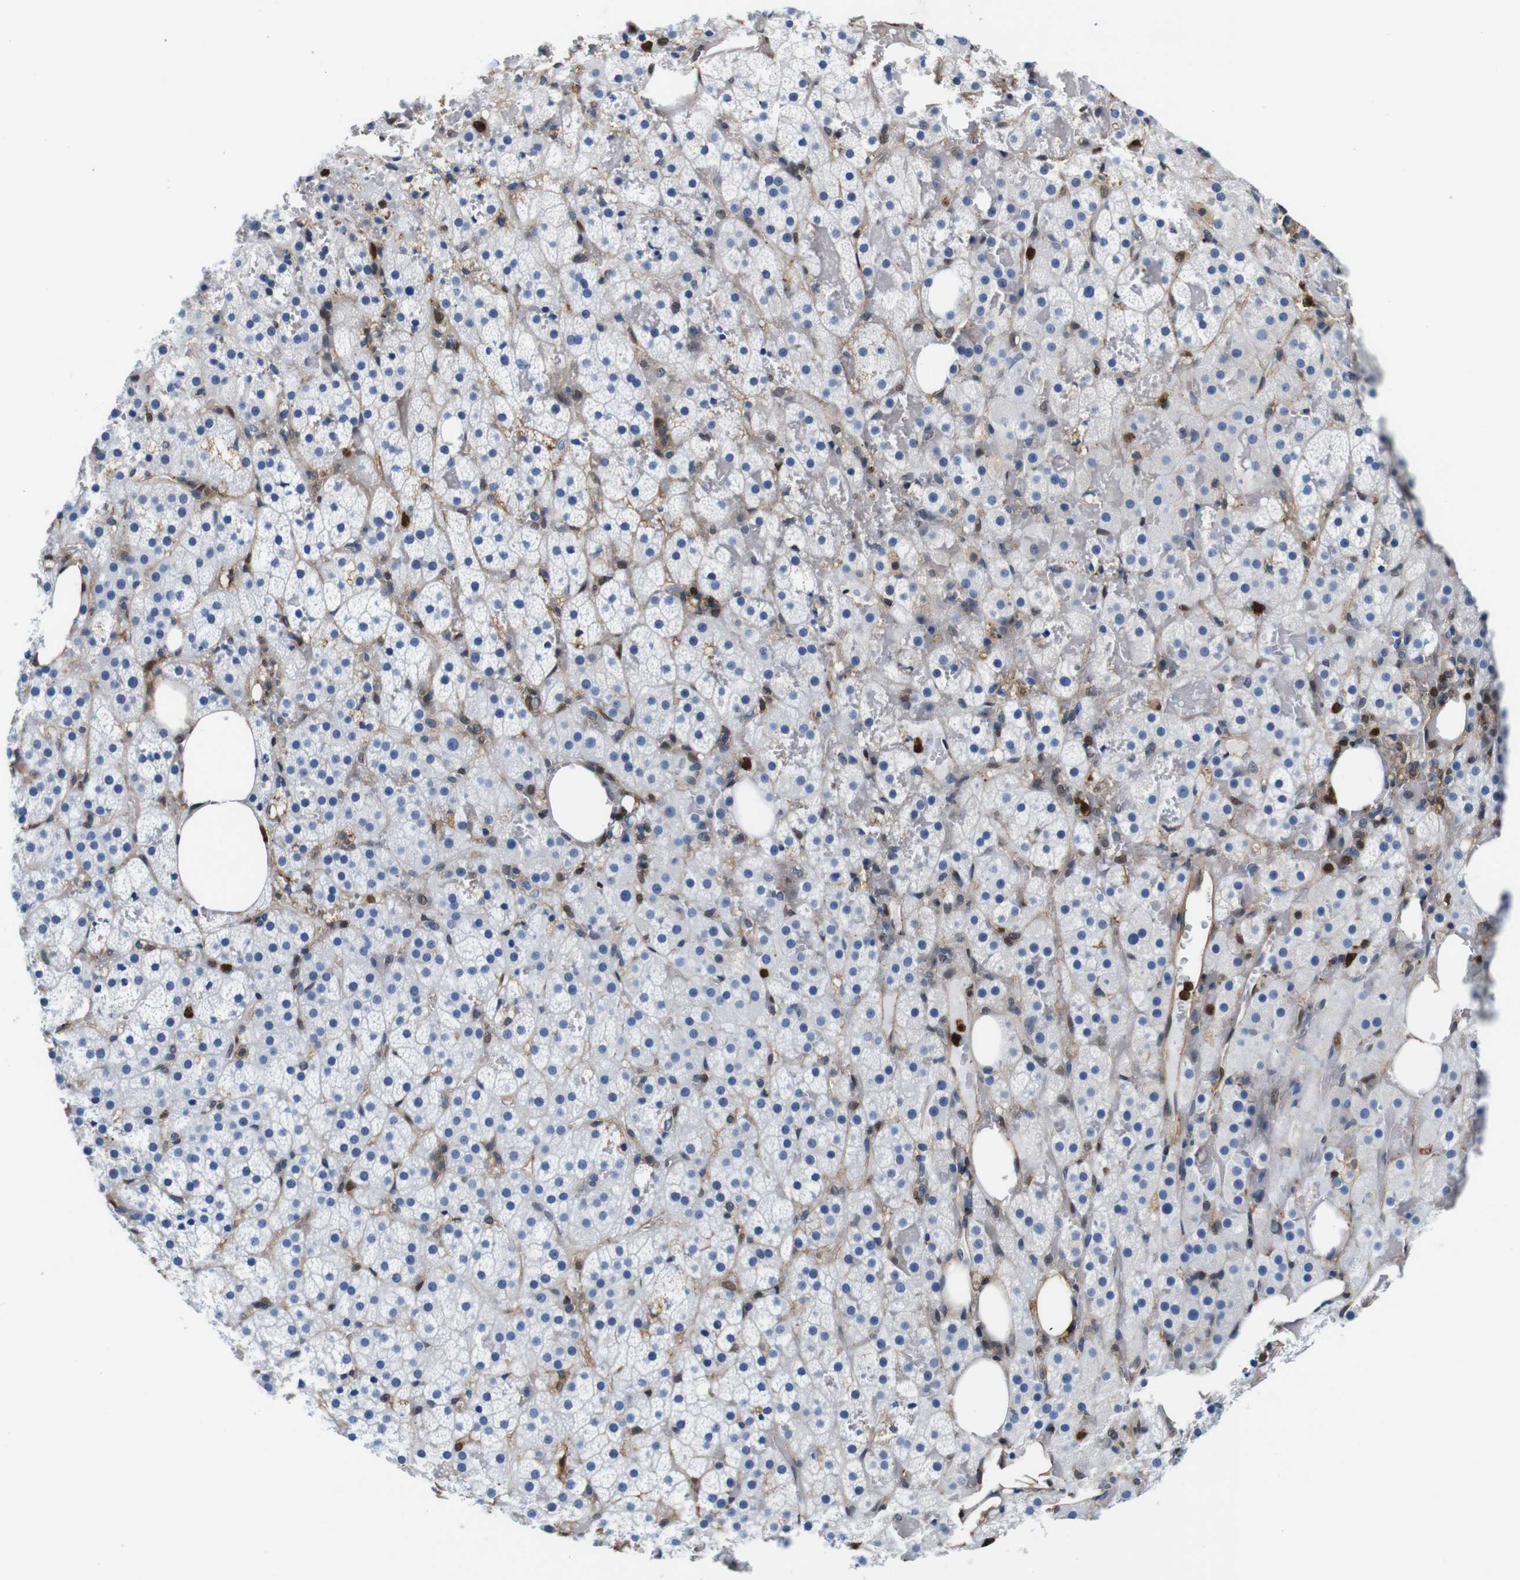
{"staining": {"intensity": "negative", "quantity": "none", "location": "none"}, "tissue": "adrenal gland", "cell_type": "Glandular cells", "image_type": "normal", "snomed": [{"axis": "morphology", "description": "Normal tissue, NOS"}, {"axis": "topography", "description": "Adrenal gland"}], "caption": "A histopathology image of human adrenal gland is negative for staining in glandular cells. (Stains: DAB (3,3'-diaminobenzidine) immunohistochemistry (IHC) with hematoxylin counter stain, Microscopy: brightfield microscopy at high magnification).", "gene": "ANXA1", "patient": {"sex": "female", "age": 59}}